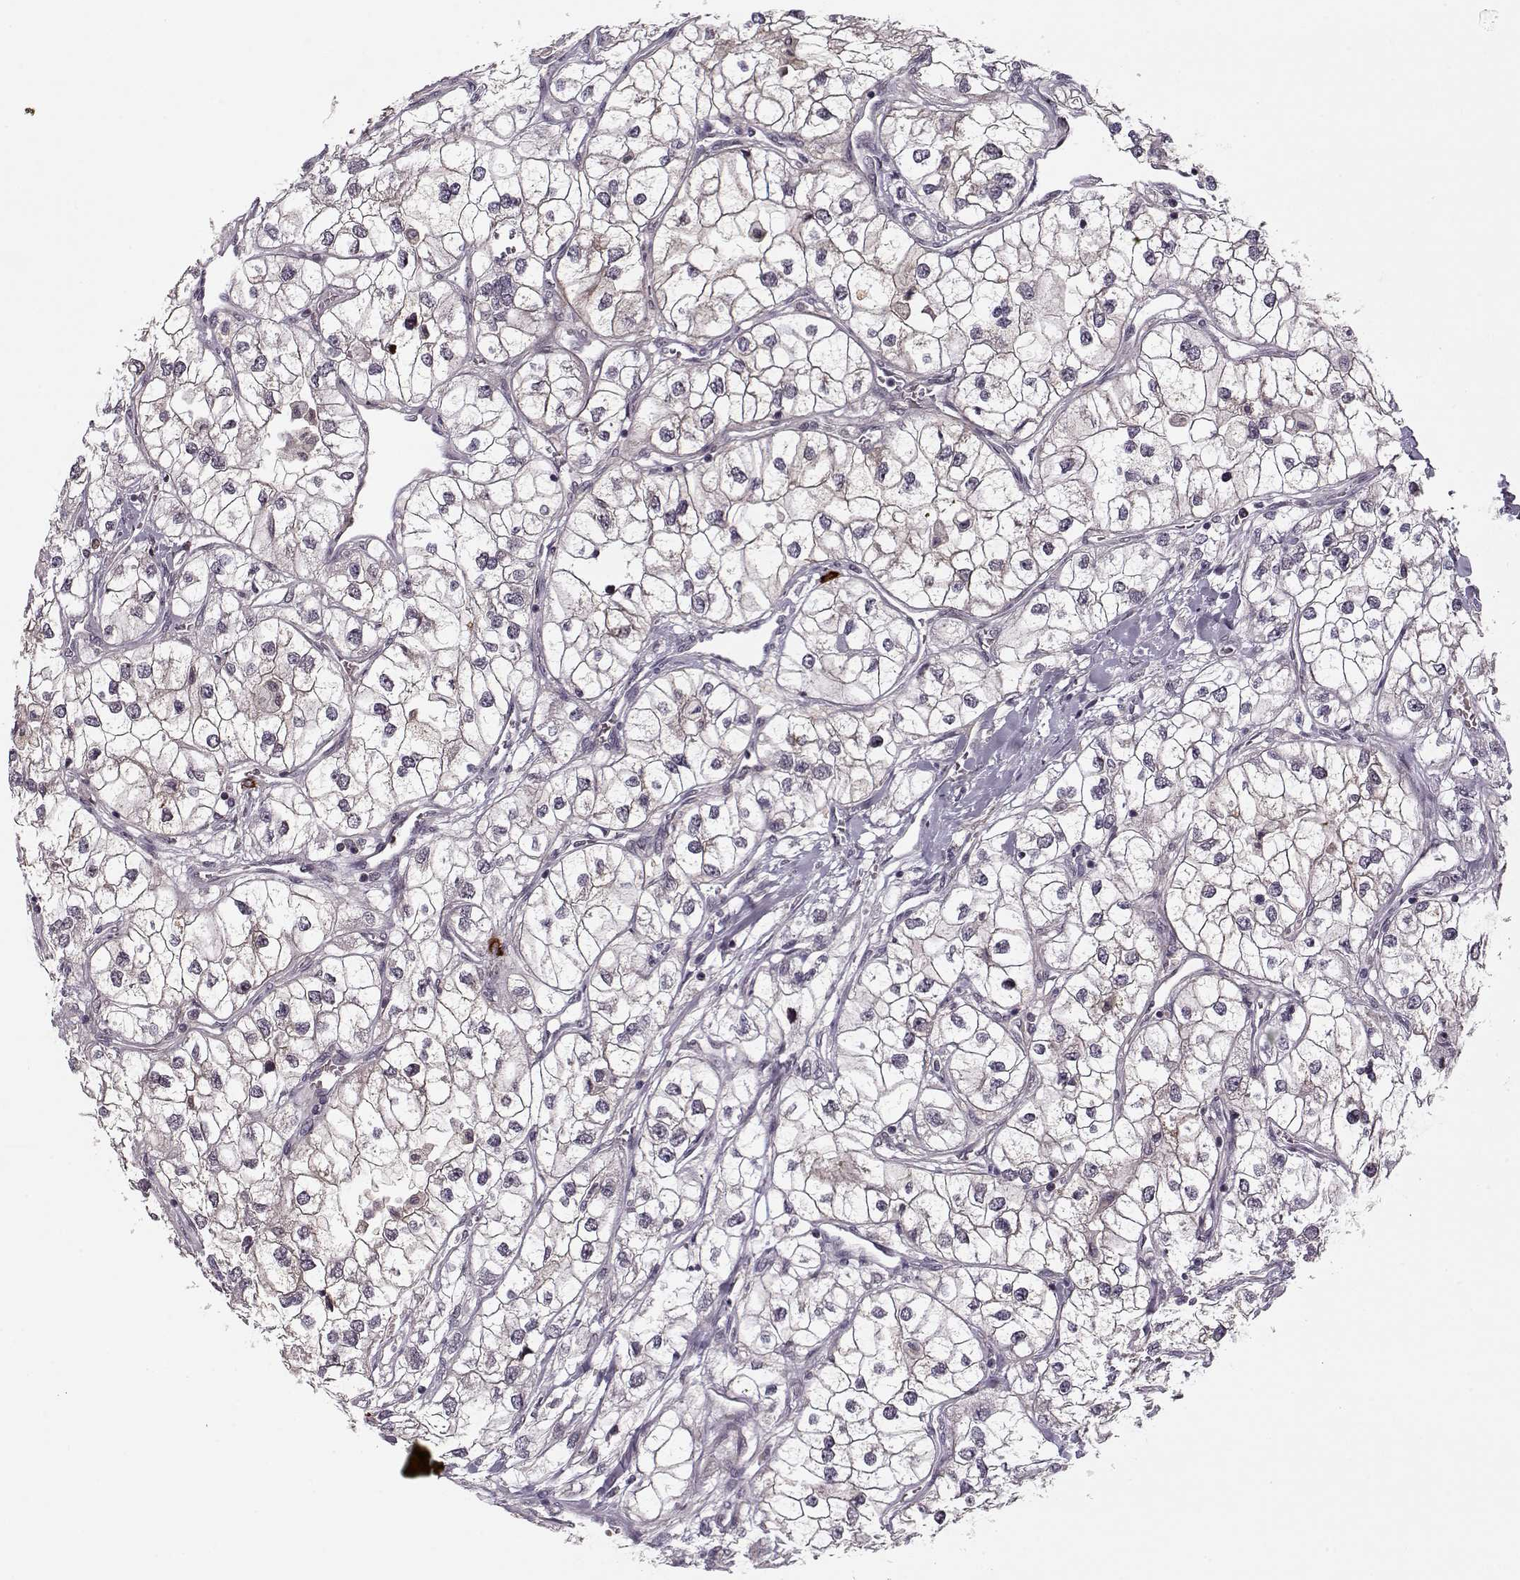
{"staining": {"intensity": "negative", "quantity": "none", "location": "none"}, "tissue": "renal cancer", "cell_type": "Tumor cells", "image_type": "cancer", "snomed": [{"axis": "morphology", "description": "Adenocarcinoma, NOS"}, {"axis": "topography", "description": "Kidney"}], "caption": "Tumor cells are negative for protein expression in human renal adenocarcinoma.", "gene": "DENND4B", "patient": {"sex": "male", "age": 59}}